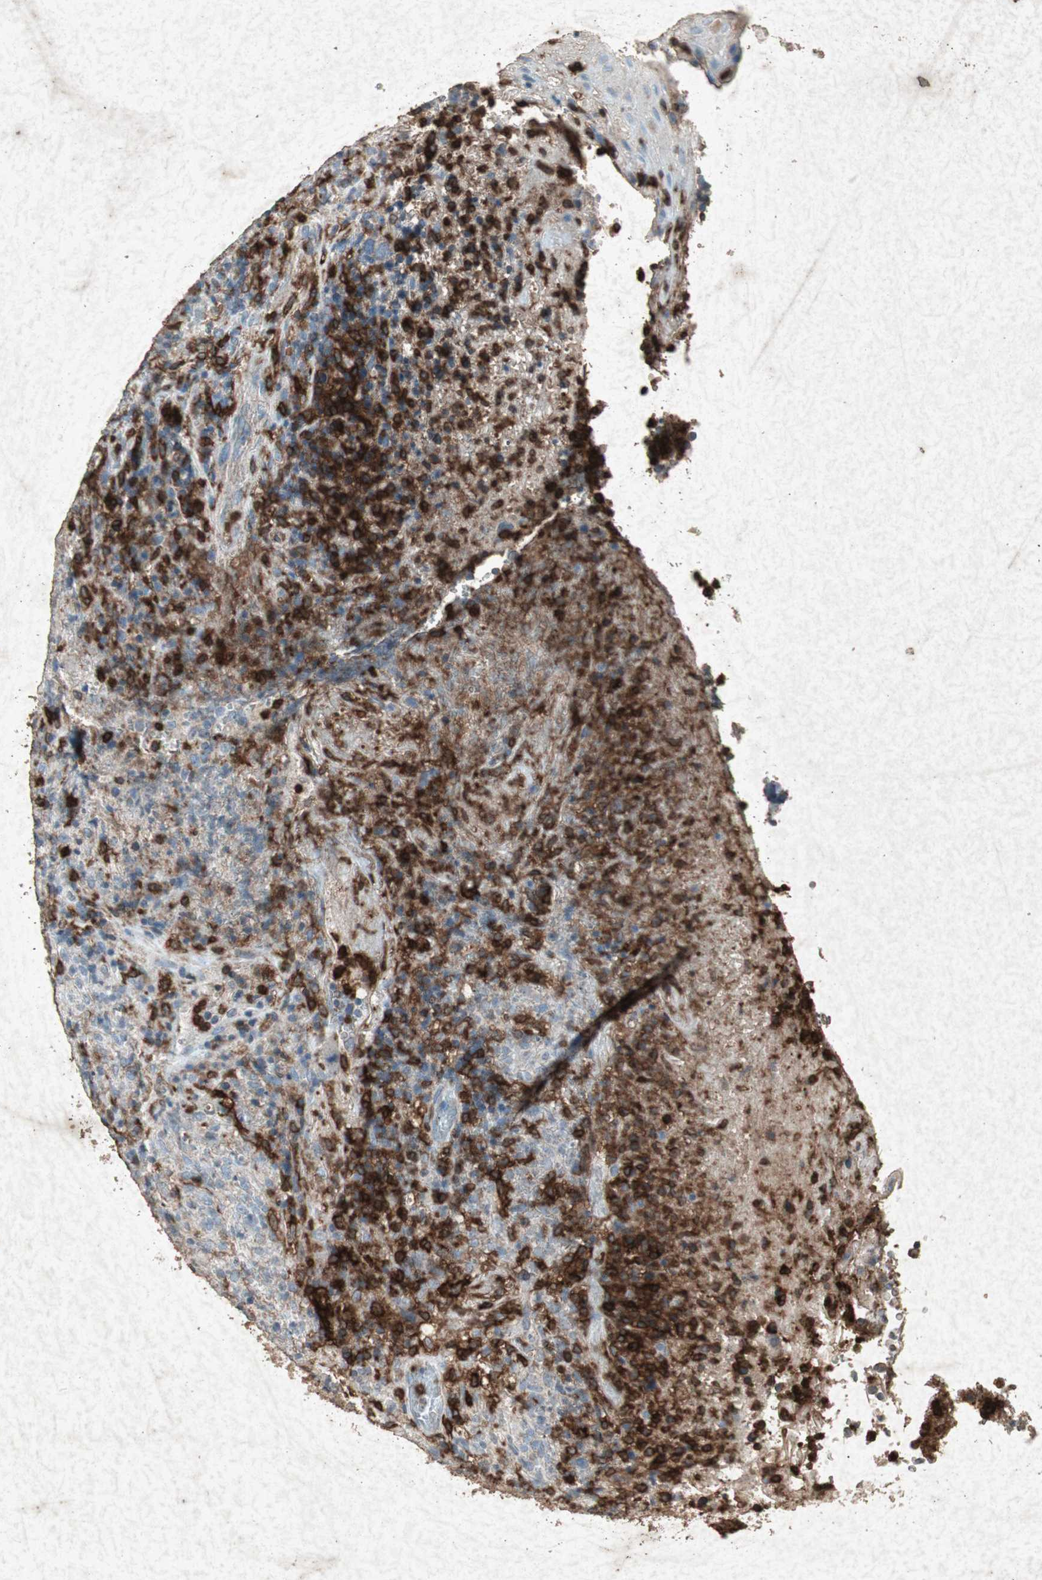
{"staining": {"intensity": "weak", "quantity": "25%-75%", "location": "cytoplasmic/membranous"}, "tissue": "lymphoma", "cell_type": "Tumor cells", "image_type": "cancer", "snomed": [{"axis": "morphology", "description": "Malignant lymphoma, non-Hodgkin's type, High grade"}, {"axis": "topography", "description": "Tonsil"}], "caption": "An image showing weak cytoplasmic/membranous positivity in about 25%-75% of tumor cells in lymphoma, as visualized by brown immunohistochemical staining.", "gene": "TYROBP", "patient": {"sex": "female", "age": 36}}